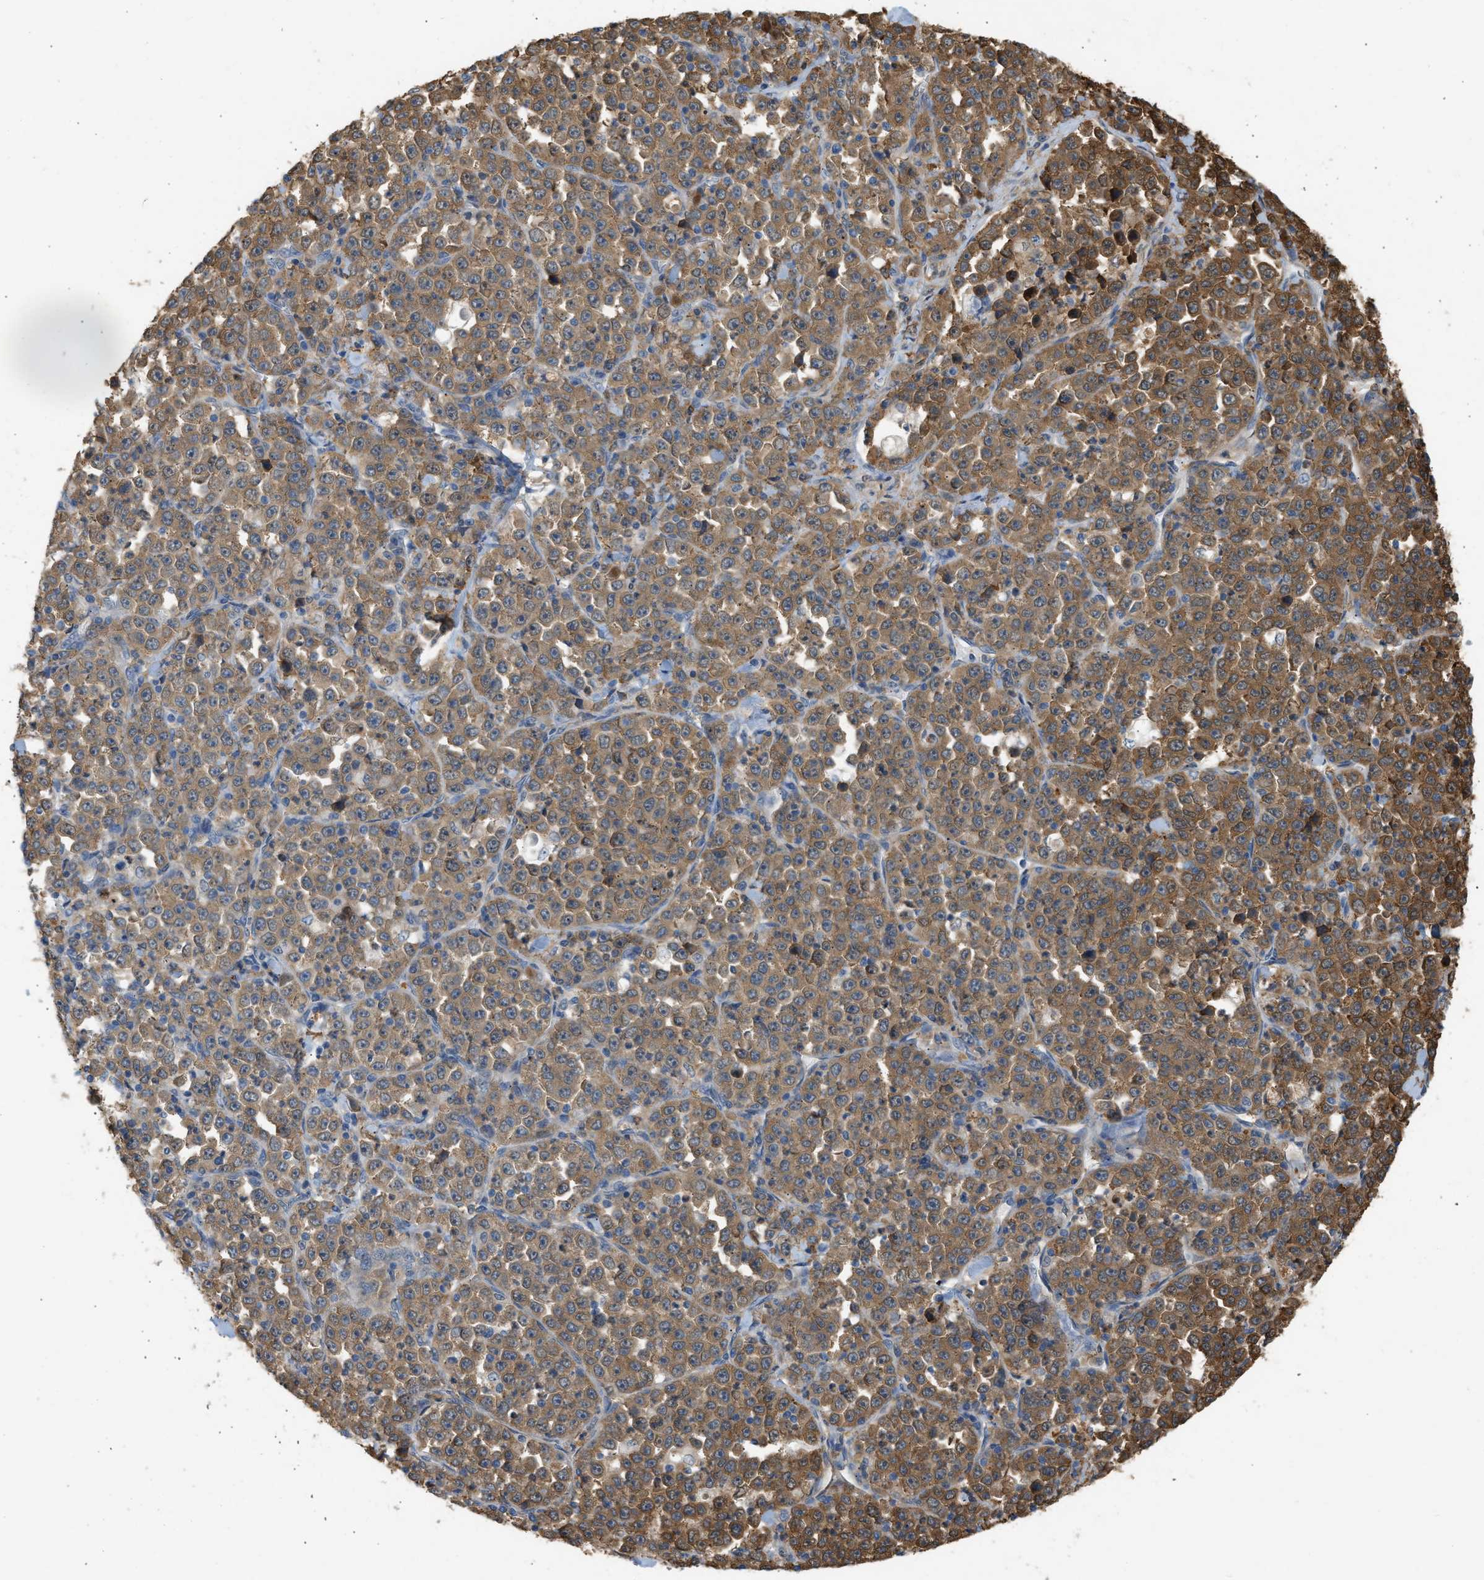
{"staining": {"intensity": "moderate", "quantity": ">75%", "location": "cytoplasmic/membranous"}, "tissue": "stomach cancer", "cell_type": "Tumor cells", "image_type": "cancer", "snomed": [{"axis": "morphology", "description": "Normal tissue, NOS"}, {"axis": "morphology", "description": "Adenocarcinoma, NOS"}, {"axis": "topography", "description": "Stomach, upper"}, {"axis": "topography", "description": "Stomach"}], "caption": "IHC image of neoplastic tissue: stomach cancer (adenocarcinoma) stained using immunohistochemistry exhibits medium levels of moderate protein expression localized specifically in the cytoplasmic/membranous of tumor cells, appearing as a cytoplasmic/membranous brown color.", "gene": "ENO1", "patient": {"sex": "male", "age": 59}}